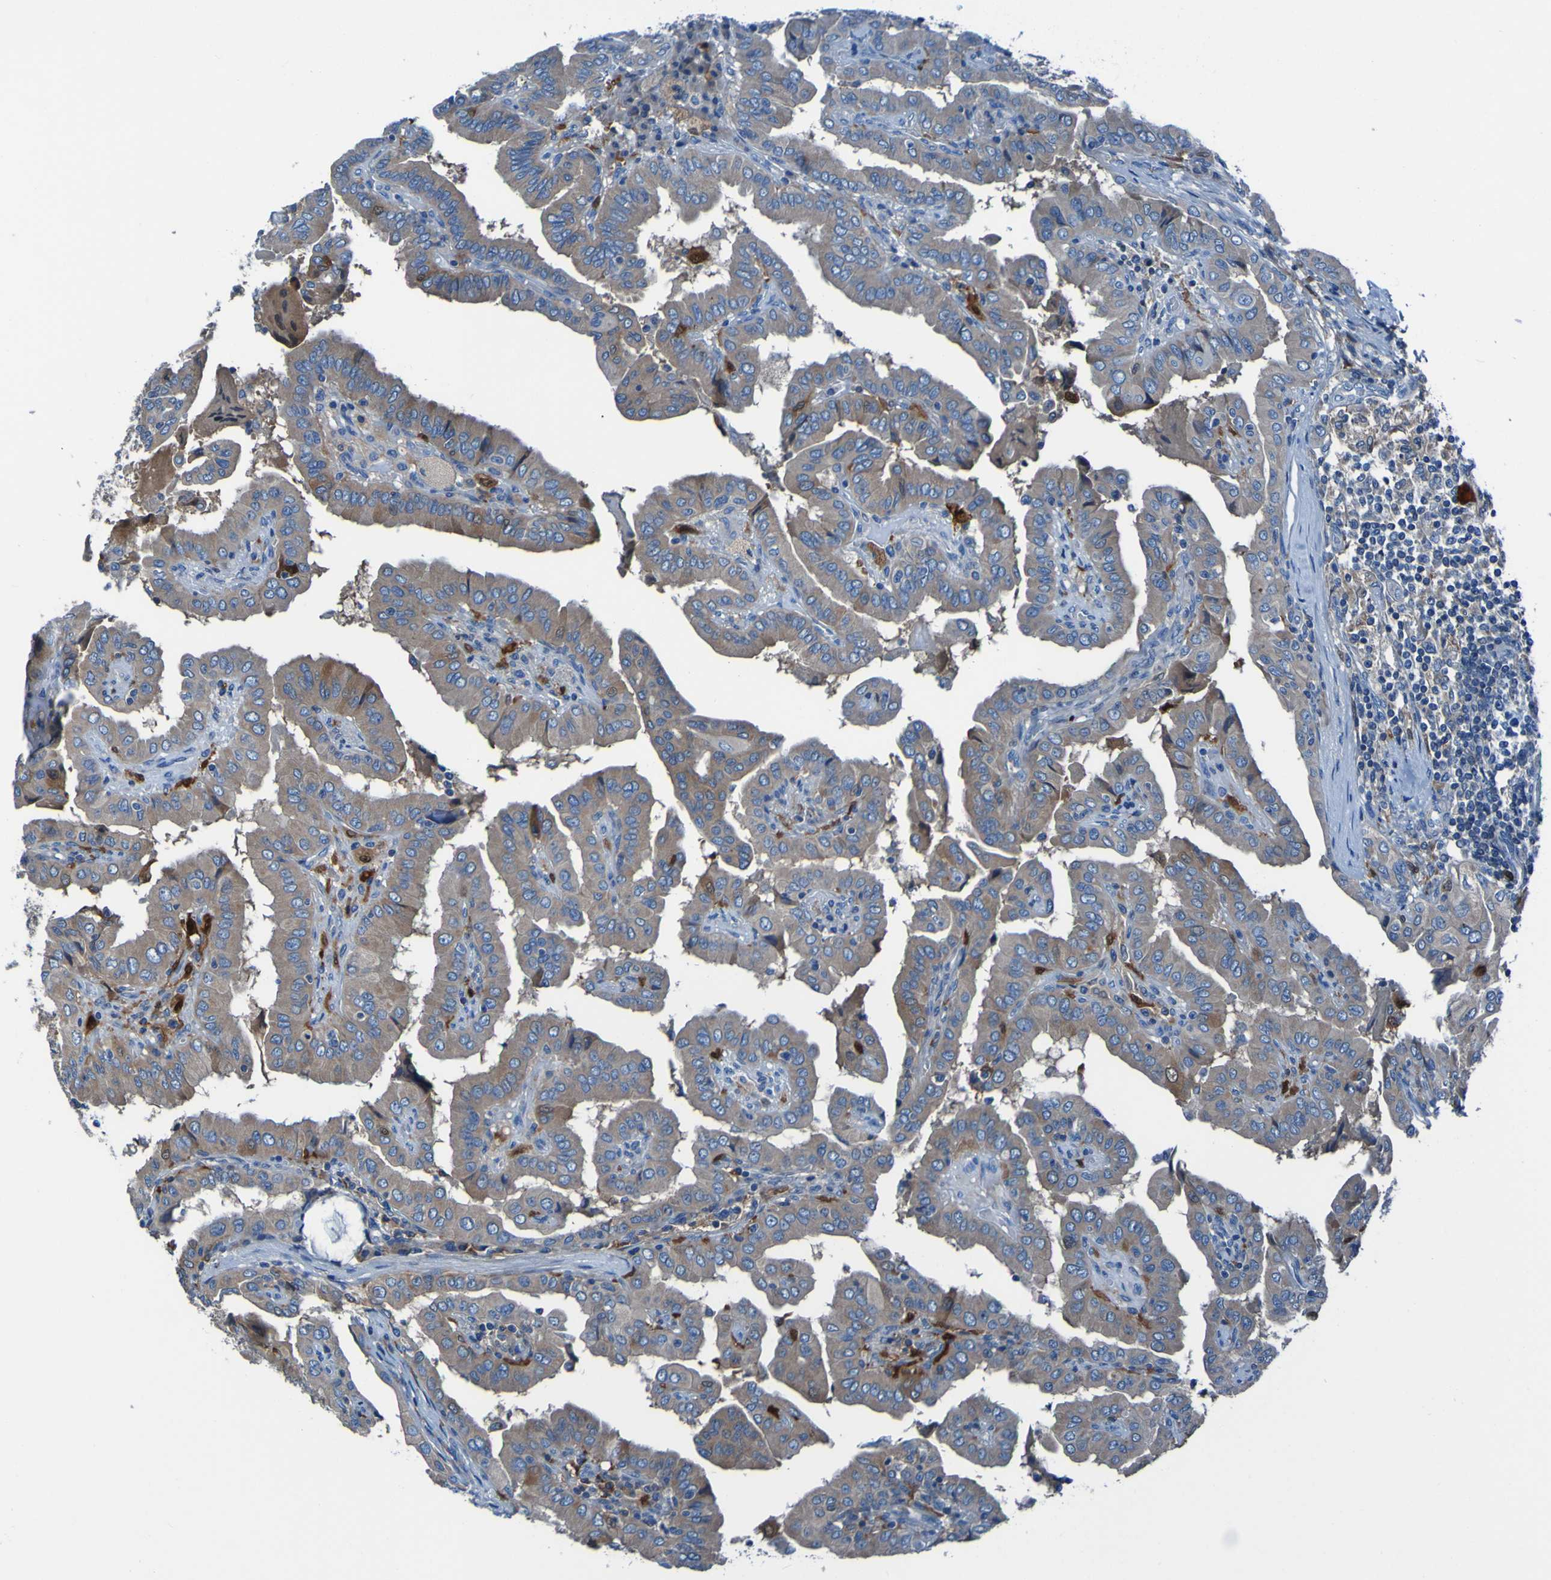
{"staining": {"intensity": "weak", "quantity": "25%-75%", "location": "cytoplasmic/membranous"}, "tissue": "thyroid cancer", "cell_type": "Tumor cells", "image_type": "cancer", "snomed": [{"axis": "morphology", "description": "Papillary adenocarcinoma, NOS"}, {"axis": "topography", "description": "Thyroid gland"}], "caption": "Immunohistochemical staining of thyroid papillary adenocarcinoma reveals low levels of weak cytoplasmic/membranous protein staining in approximately 25%-75% of tumor cells.", "gene": "RAB5B", "patient": {"sex": "male", "age": 33}}